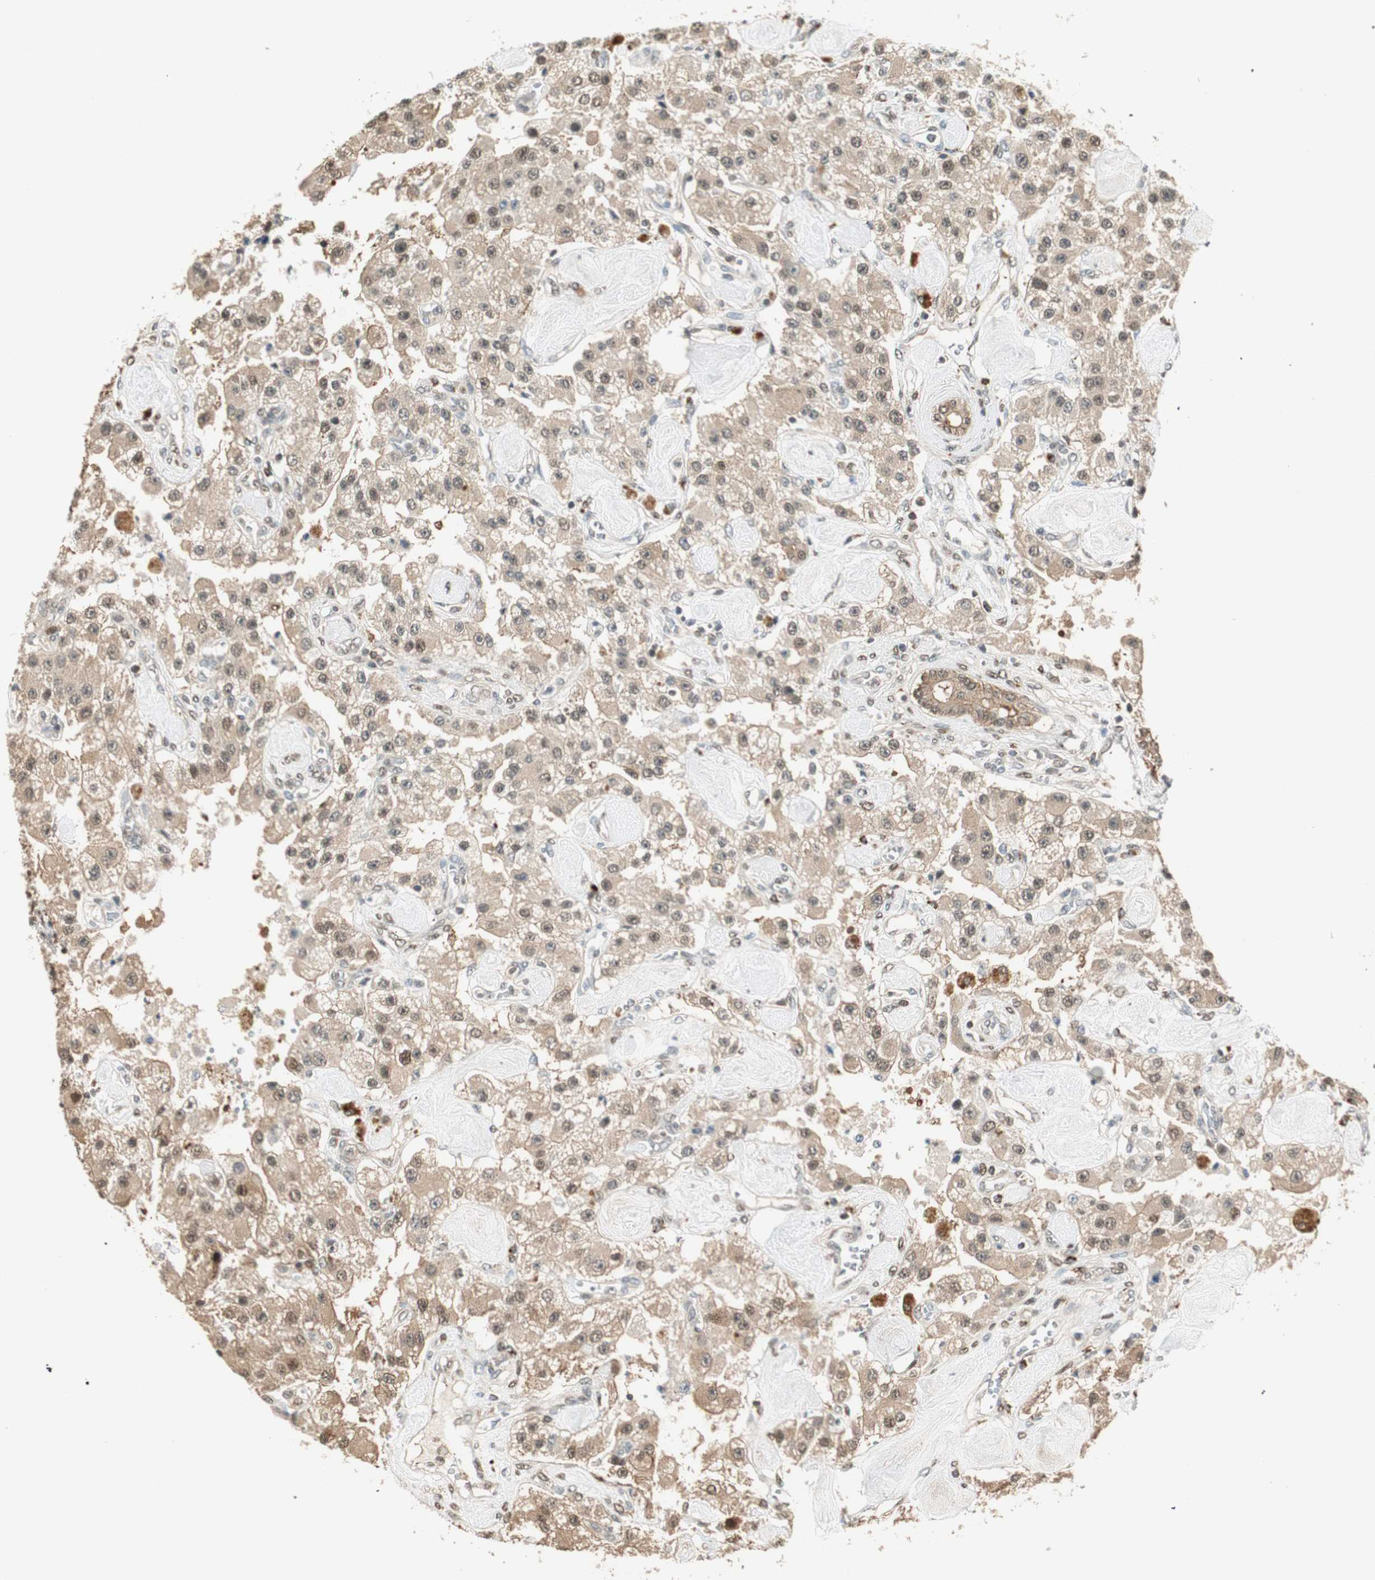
{"staining": {"intensity": "moderate", "quantity": ">75%", "location": "cytoplasmic/membranous,nuclear"}, "tissue": "carcinoid", "cell_type": "Tumor cells", "image_type": "cancer", "snomed": [{"axis": "morphology", "description": "Carcinoid, malignant, NOS"}, {"axis": "topography", "description": "Pancreas"}], "caption": "This is a micrograph of IHC staining of carcinoid, which shows moderate expression in the cytoplasmic/membranous and nuclear of tumor cells.", "gene": "ZNF443", "patient": {"sex": "male", "age": 41}}